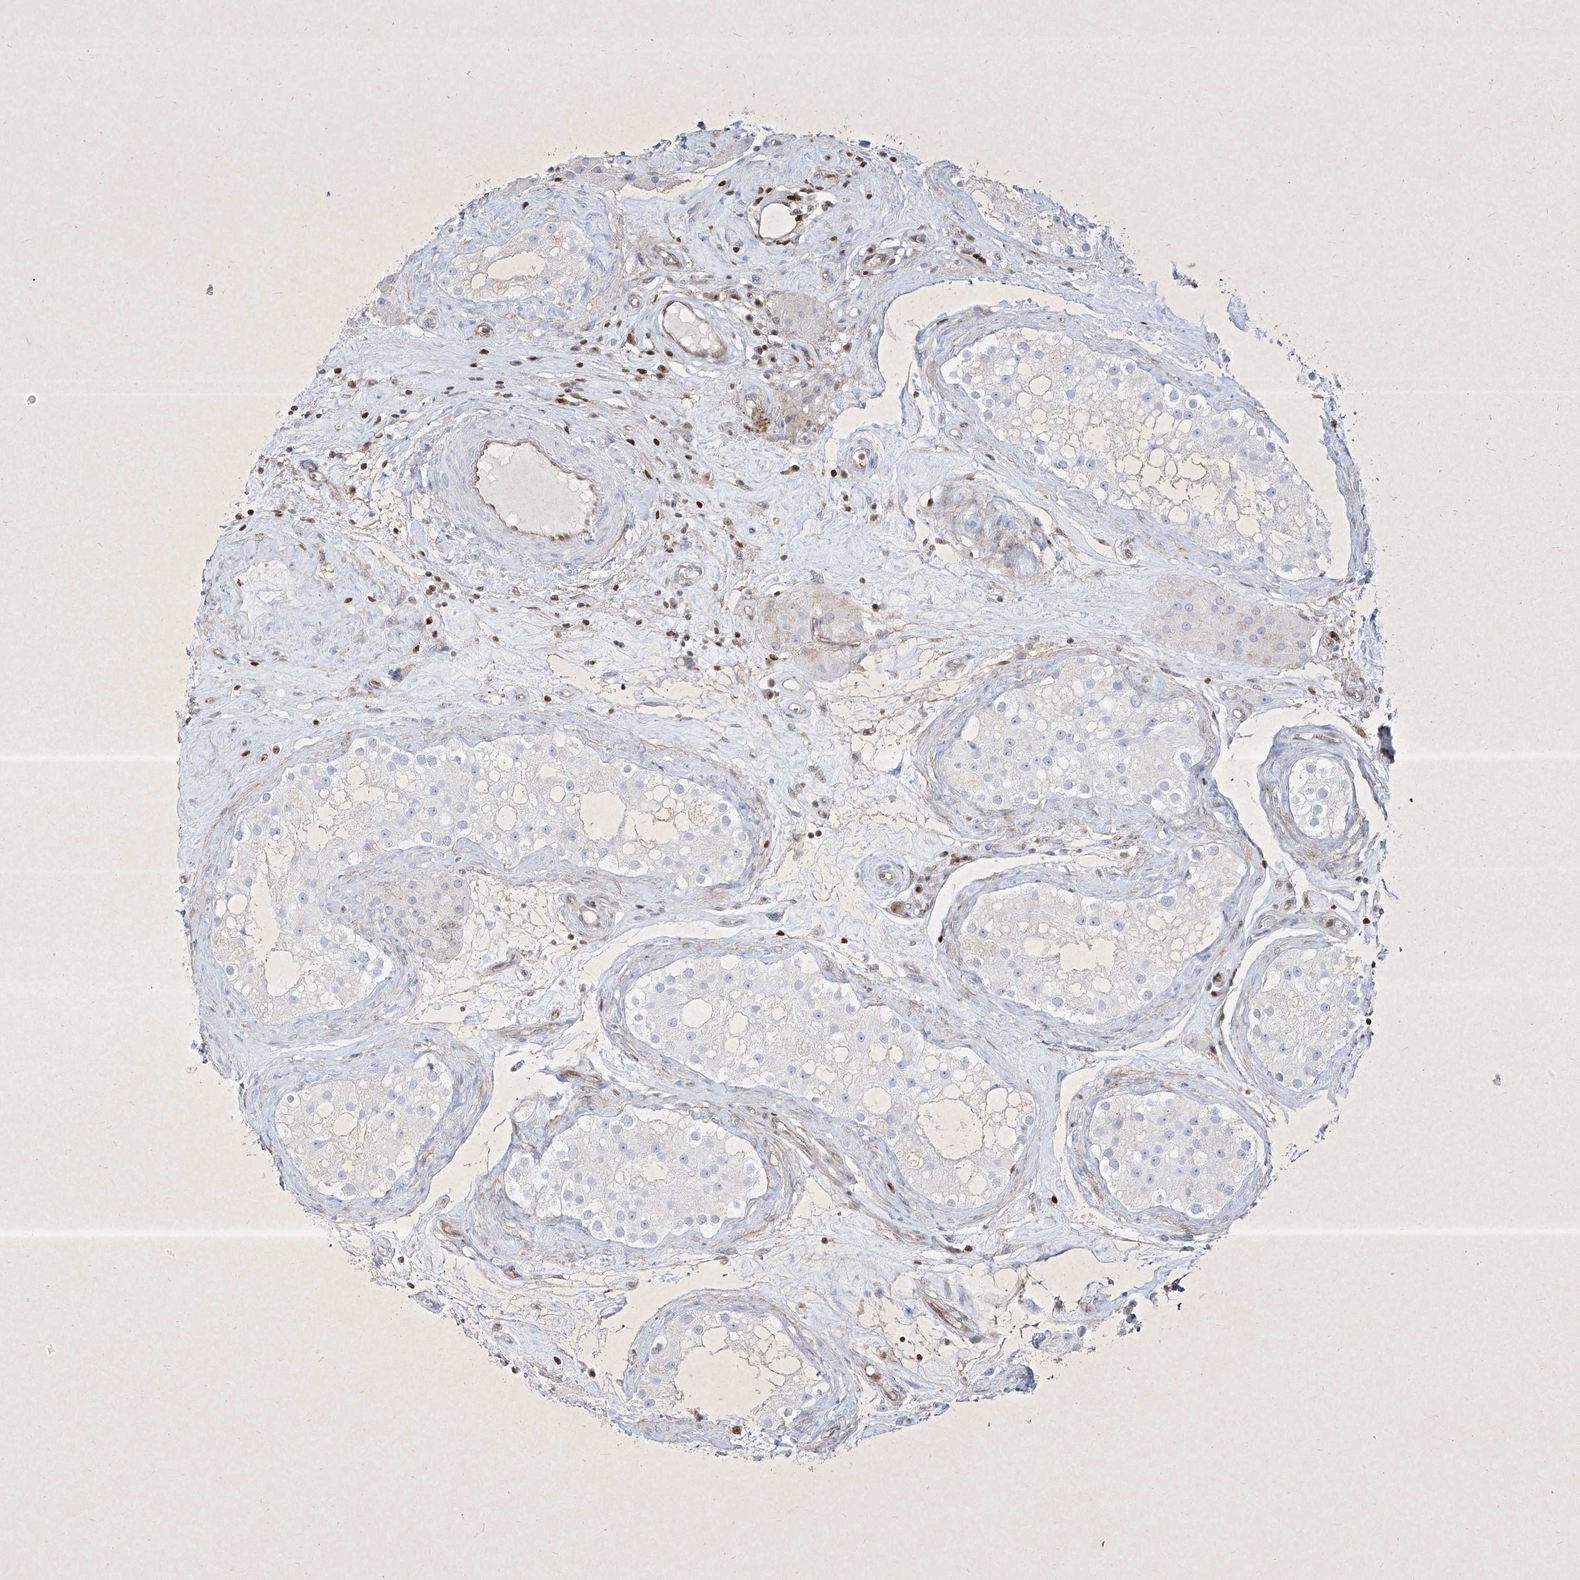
{"staining": {"intensity": "negative", "quantity": "none", "location": "none"}, "tissue": "testis", "cell_type": "Cells in seminiferous ducts", "image_type": "normal", "snomed": [{"axis": "morphology", "description": "Normal tissue, NOS"}, {"axis": "topography", "description": "Testis"}], "caption": "A micrograph of testis stained for a protein displays no brown staining in cells in seminiferous ducts. The staining is performed using DAB brown chromogen with nuclei counter-stained in using hematoxylin.", "gene": "PSMB10", "patient": {"sex": "male", "age": 84}}